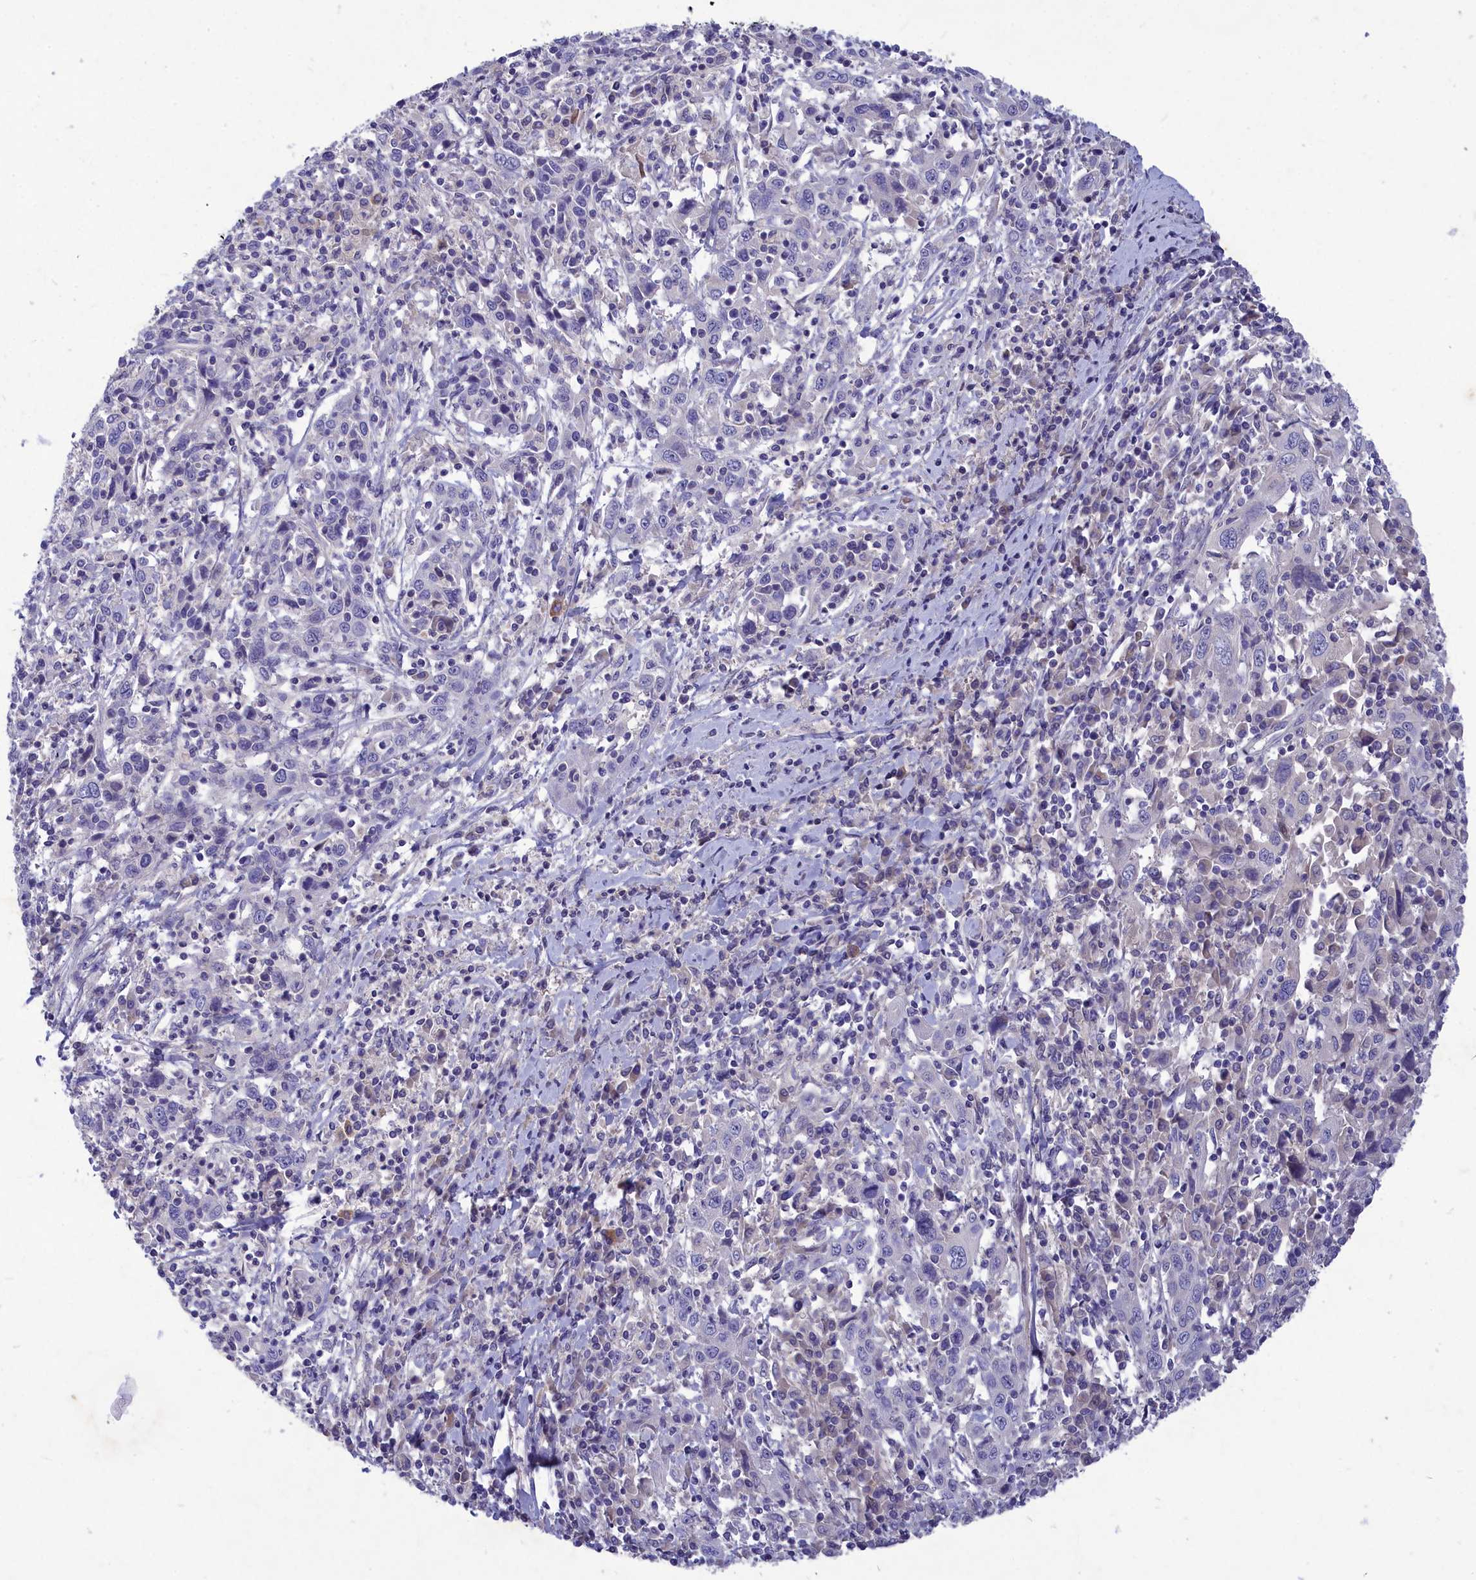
{"staining": {"intensity": "negative", "quantity": "none", "location": "none"}, "tissue": "cervical cancer", "cell_type": "Tumor cells", "image_type": "cancer", "snomed": [{"axis": "morphology", "description": "Squamous cell carcinoma, NOS"}, {"axis": "topography", "description": "Cervix"}], "caption": "IHC photomicrograph of human cervical squamous cell carcinoma stained for a protein (brown), which demonstrates no expression in tumor cells.", "gene": "DEFB119", "patient": {"sex": "female", "age": 46}}